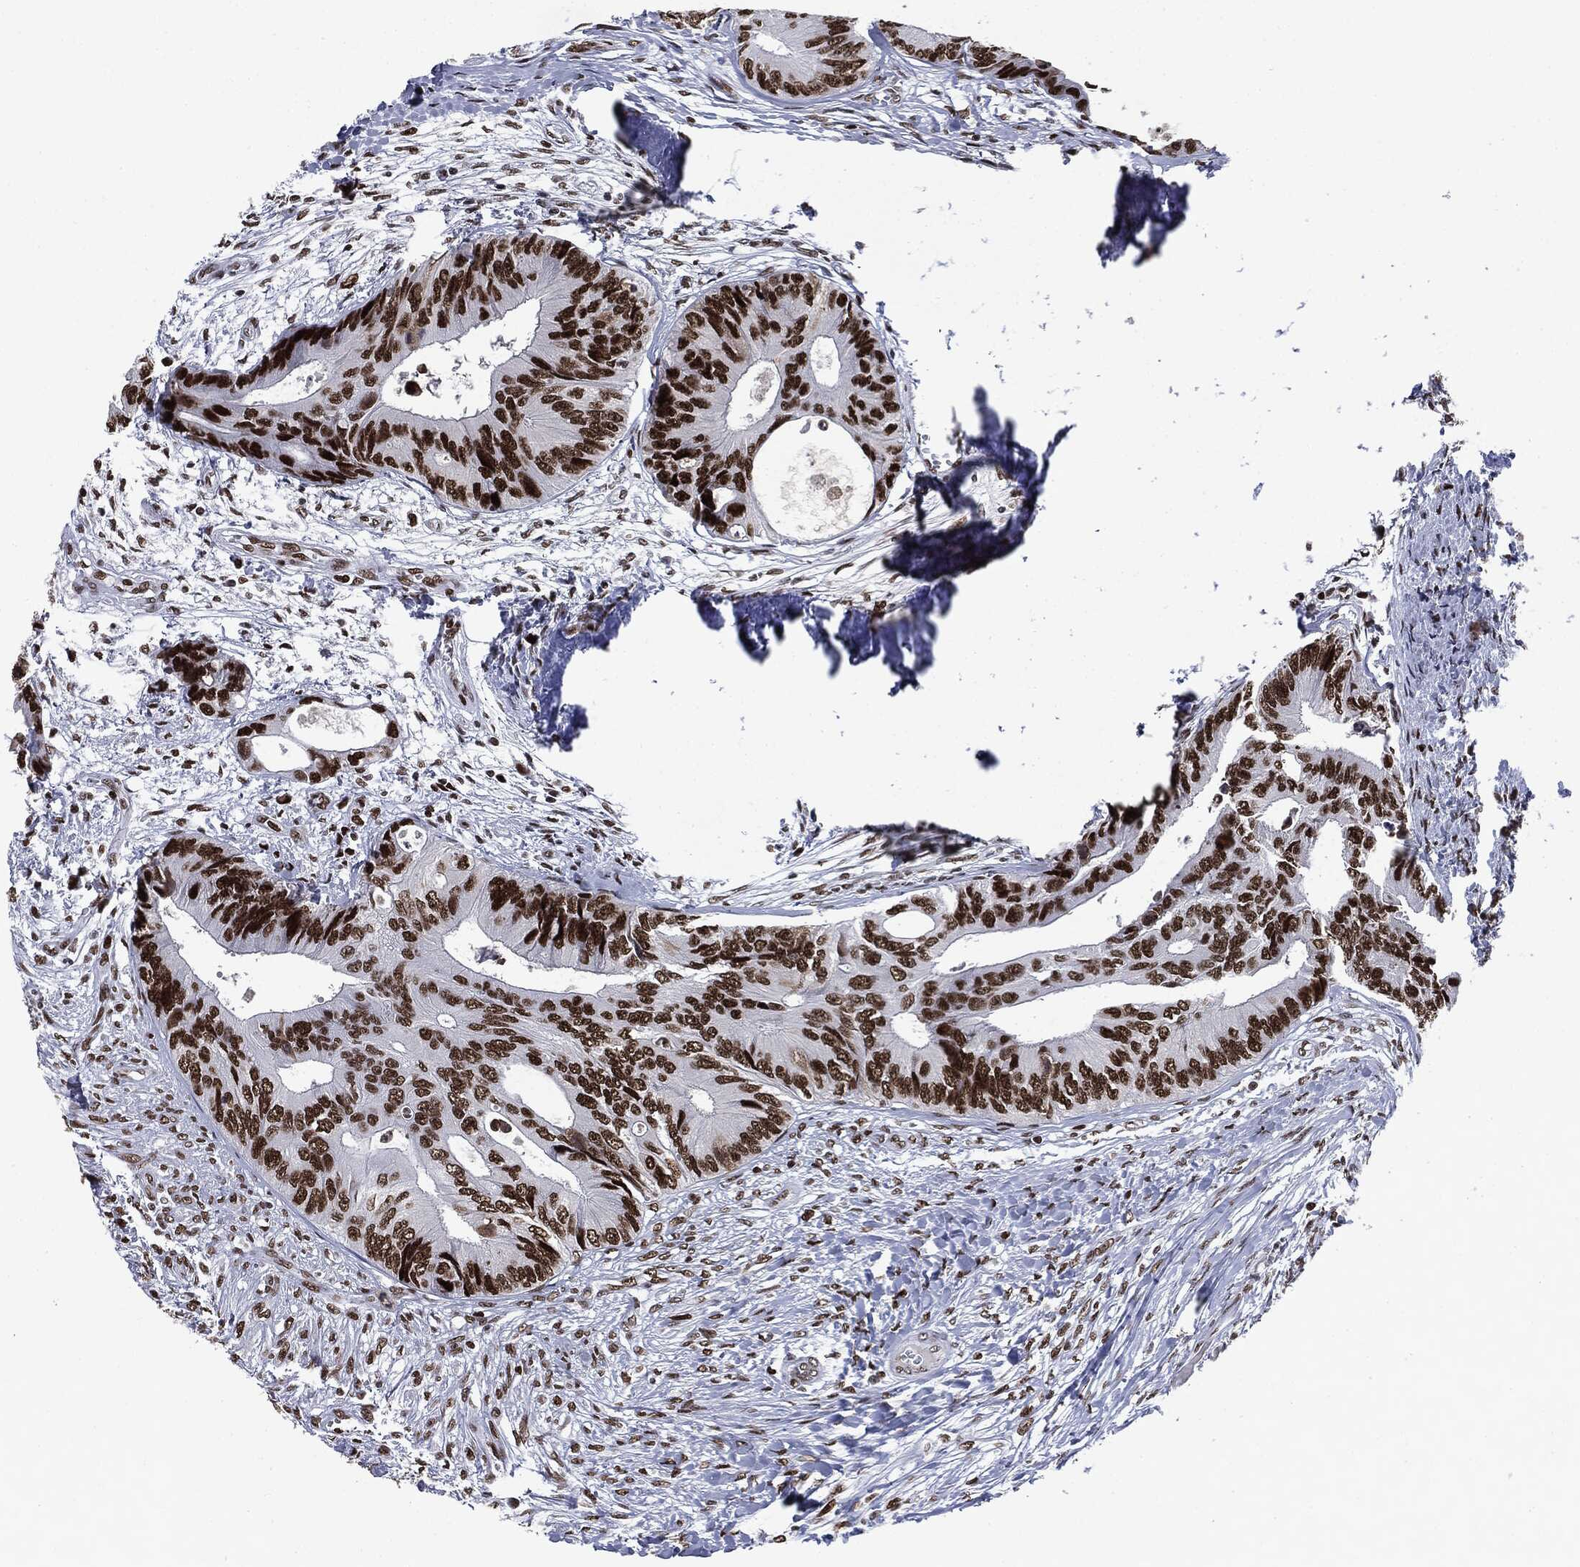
{"staining": {"intensity": "strong", "quantity": ">75%", "location": "nuclear"}, "tissue": "colorectal cancer", "cell_type": "Tumor cells", "image_type": "cancer", "snomed": [{"axis": "morphology", "description": "Normal tissue, NOS"}, {"axis": "morphology", "description": "Adenocarcinoma, NOS"}, {"axis": "topography", "description": "Colon"}], "caption": "A brown stain shows strong nuclear staining of a protein in human colorectal cancer tumor cells. Immunohistochemistry (ihc) stains the protein of interest in brown and the nuclei are stained blue.", "gene": "MSH2", "patient": {"sex": "male", "age": 65}}